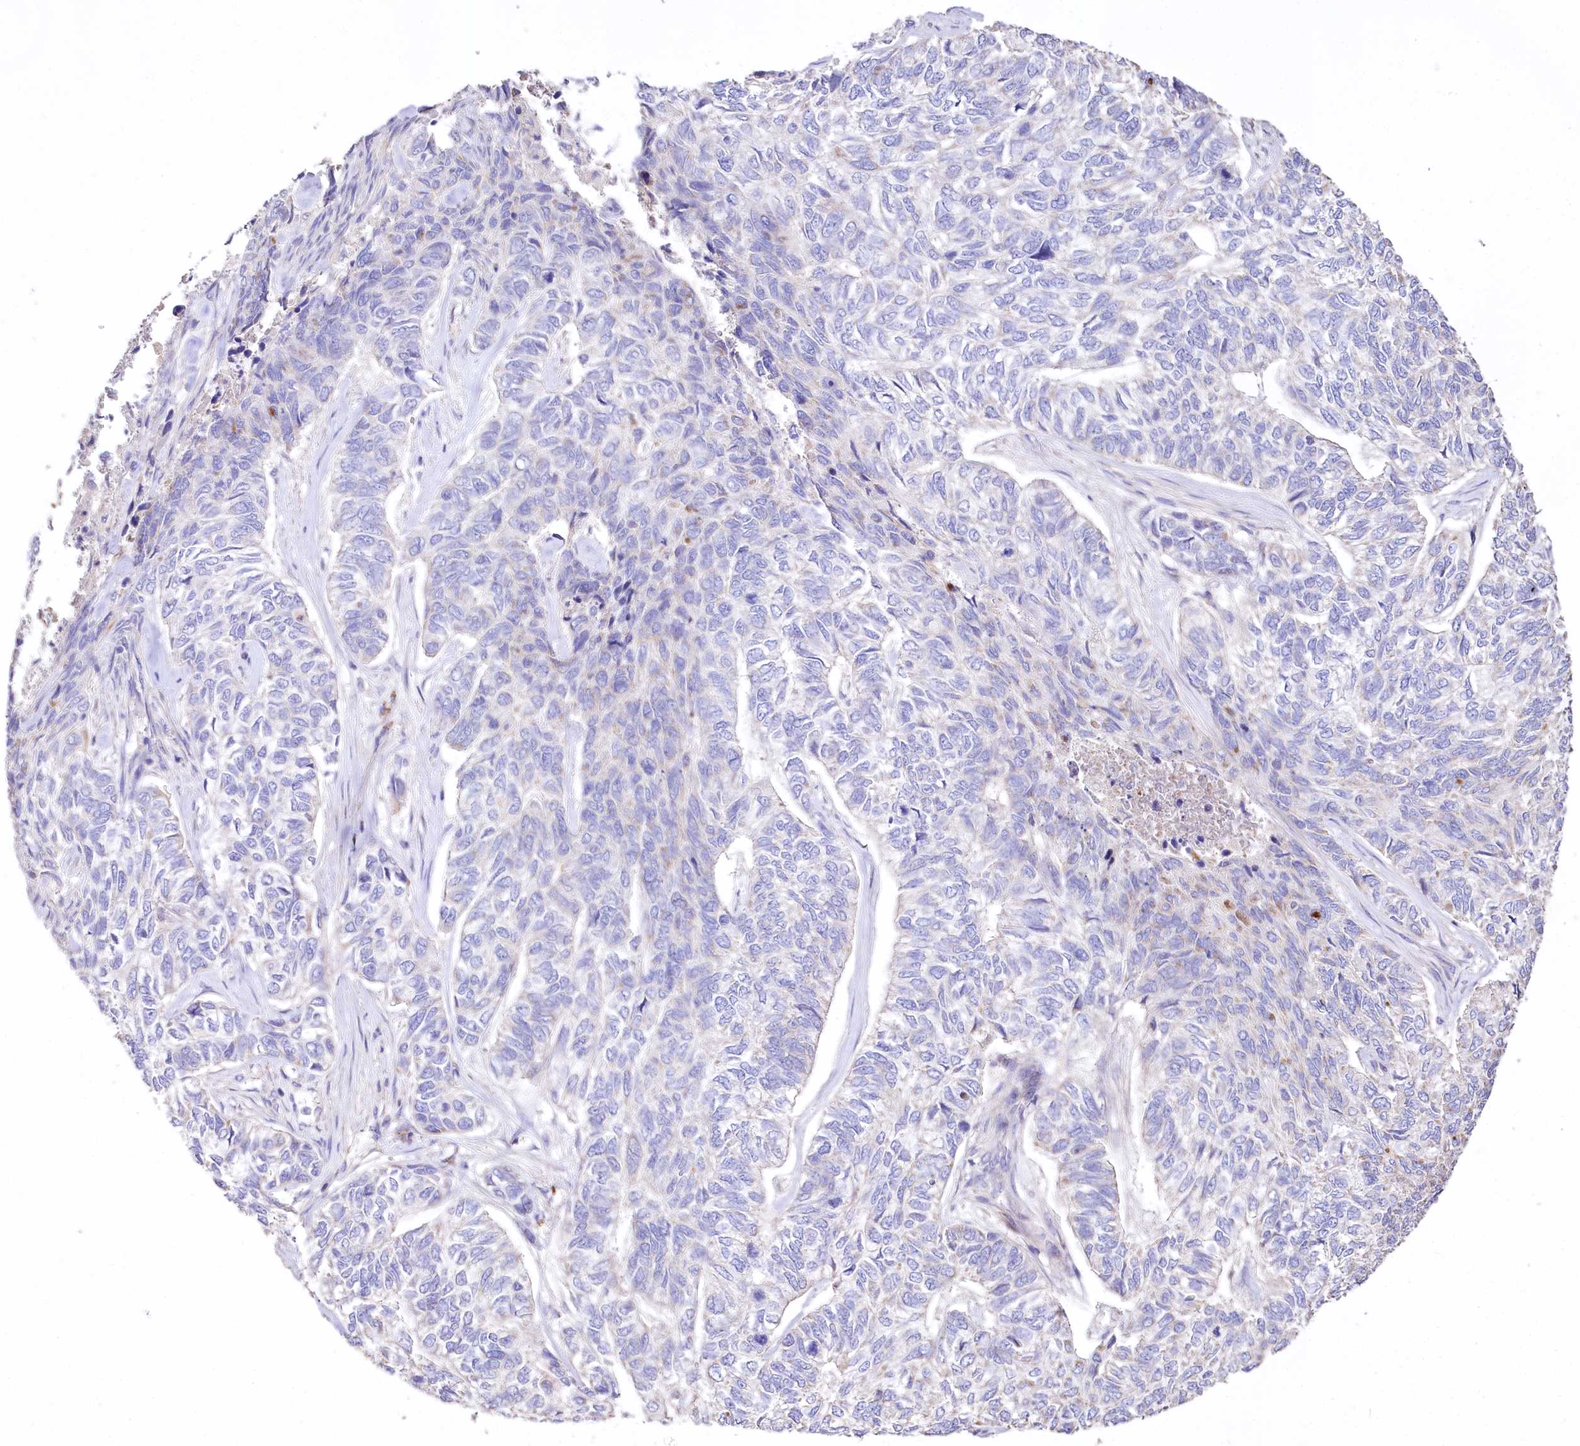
{"staining": {"intensity": "negative", "quantity": "none", "location": "none"}, "tissue": "skin cancer", "cell_type": "Tumor cells", "image_type": "cancer", "snomed": [{"axis": "morphology", "description": "Basal cell carcinoma"}, {"axis": "topography", "description": "Skin"}], "caption": "Tumor cells are negative for protein expression in human skin cancer.", "gene": "PTER", "patient": {"sex": "female", "age": 65}}